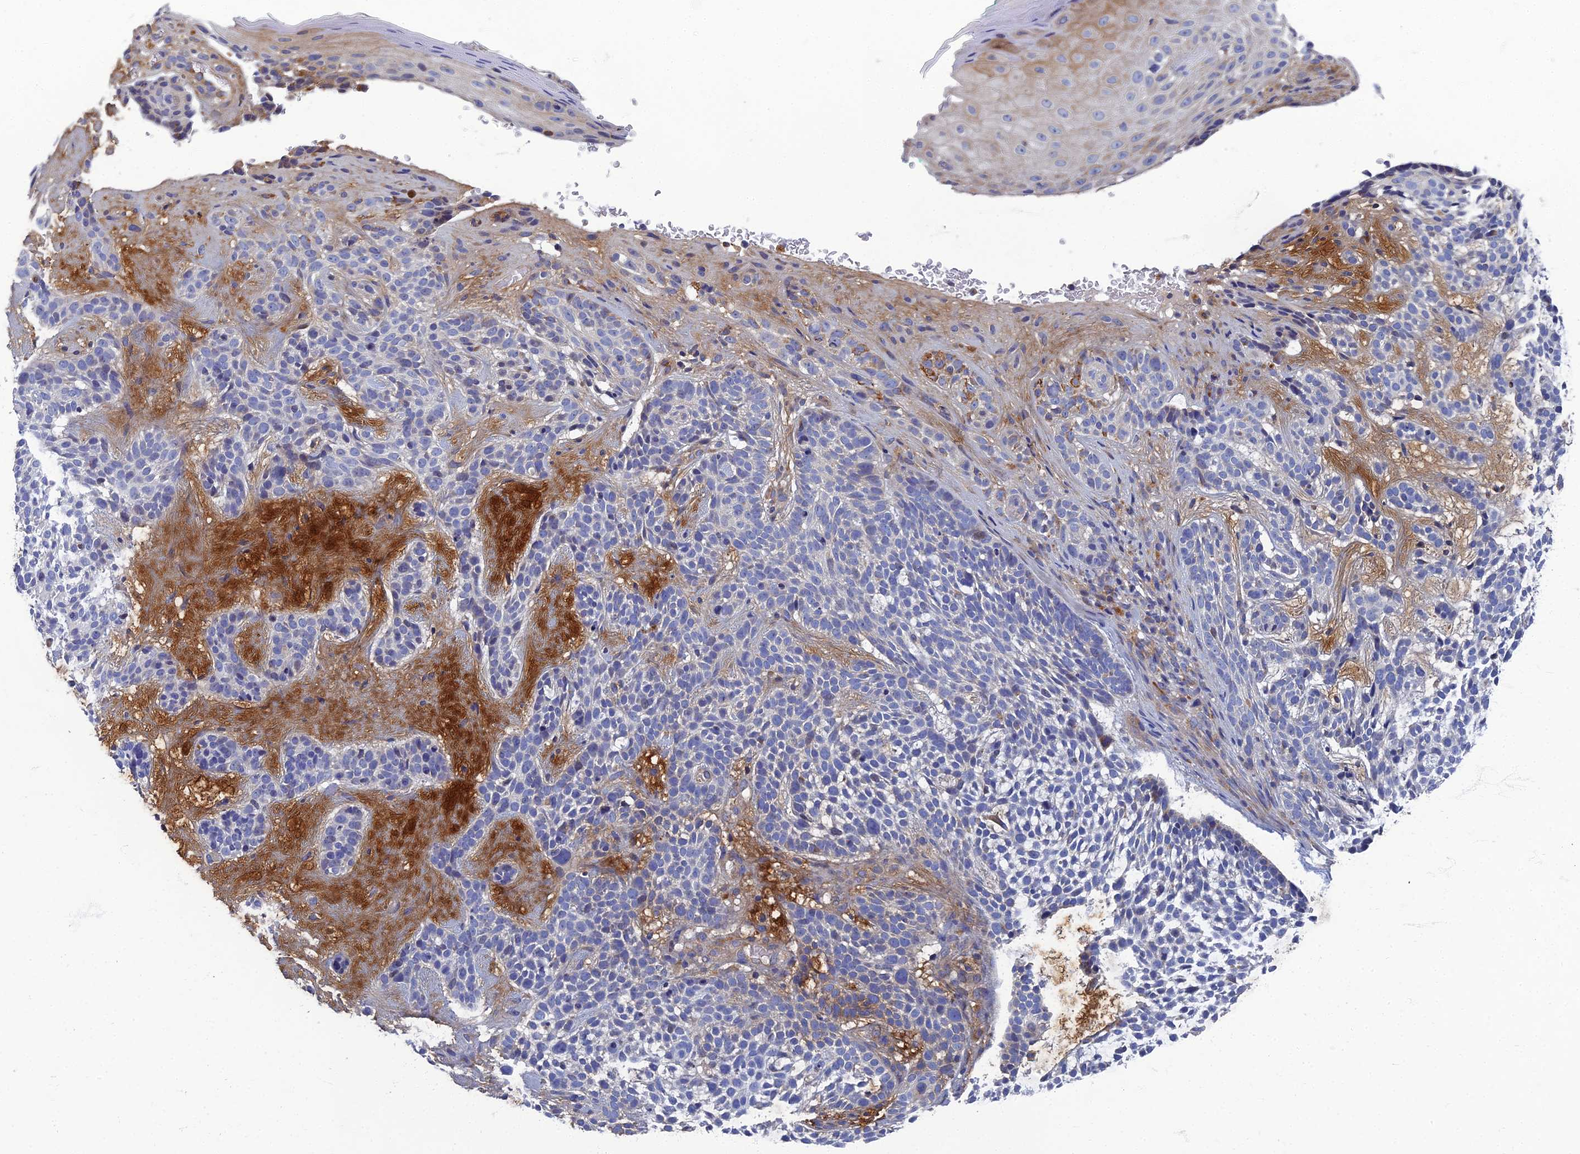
{"staining": {"intensity": "negative", "quantity": "none", "location": "none"}, "tissue": "skin cancer", "cell_type": "Tumor cells", "image_type": "cancer", "snomed": [{"axis": "morphology", "description": "Basal cell carcinoma"}, {"axis": "topography", "description": "Skin"}], "caption": "High magnification brightfield microscopy of skin cancer stained with DAB (3,3'-diaminobenzidine) (brown) and counterstained with hematoxylin (blue): tumor cells show no significant expression.", "gene": "RNASEK", "patient": {"sex": "male", "age": 71}}